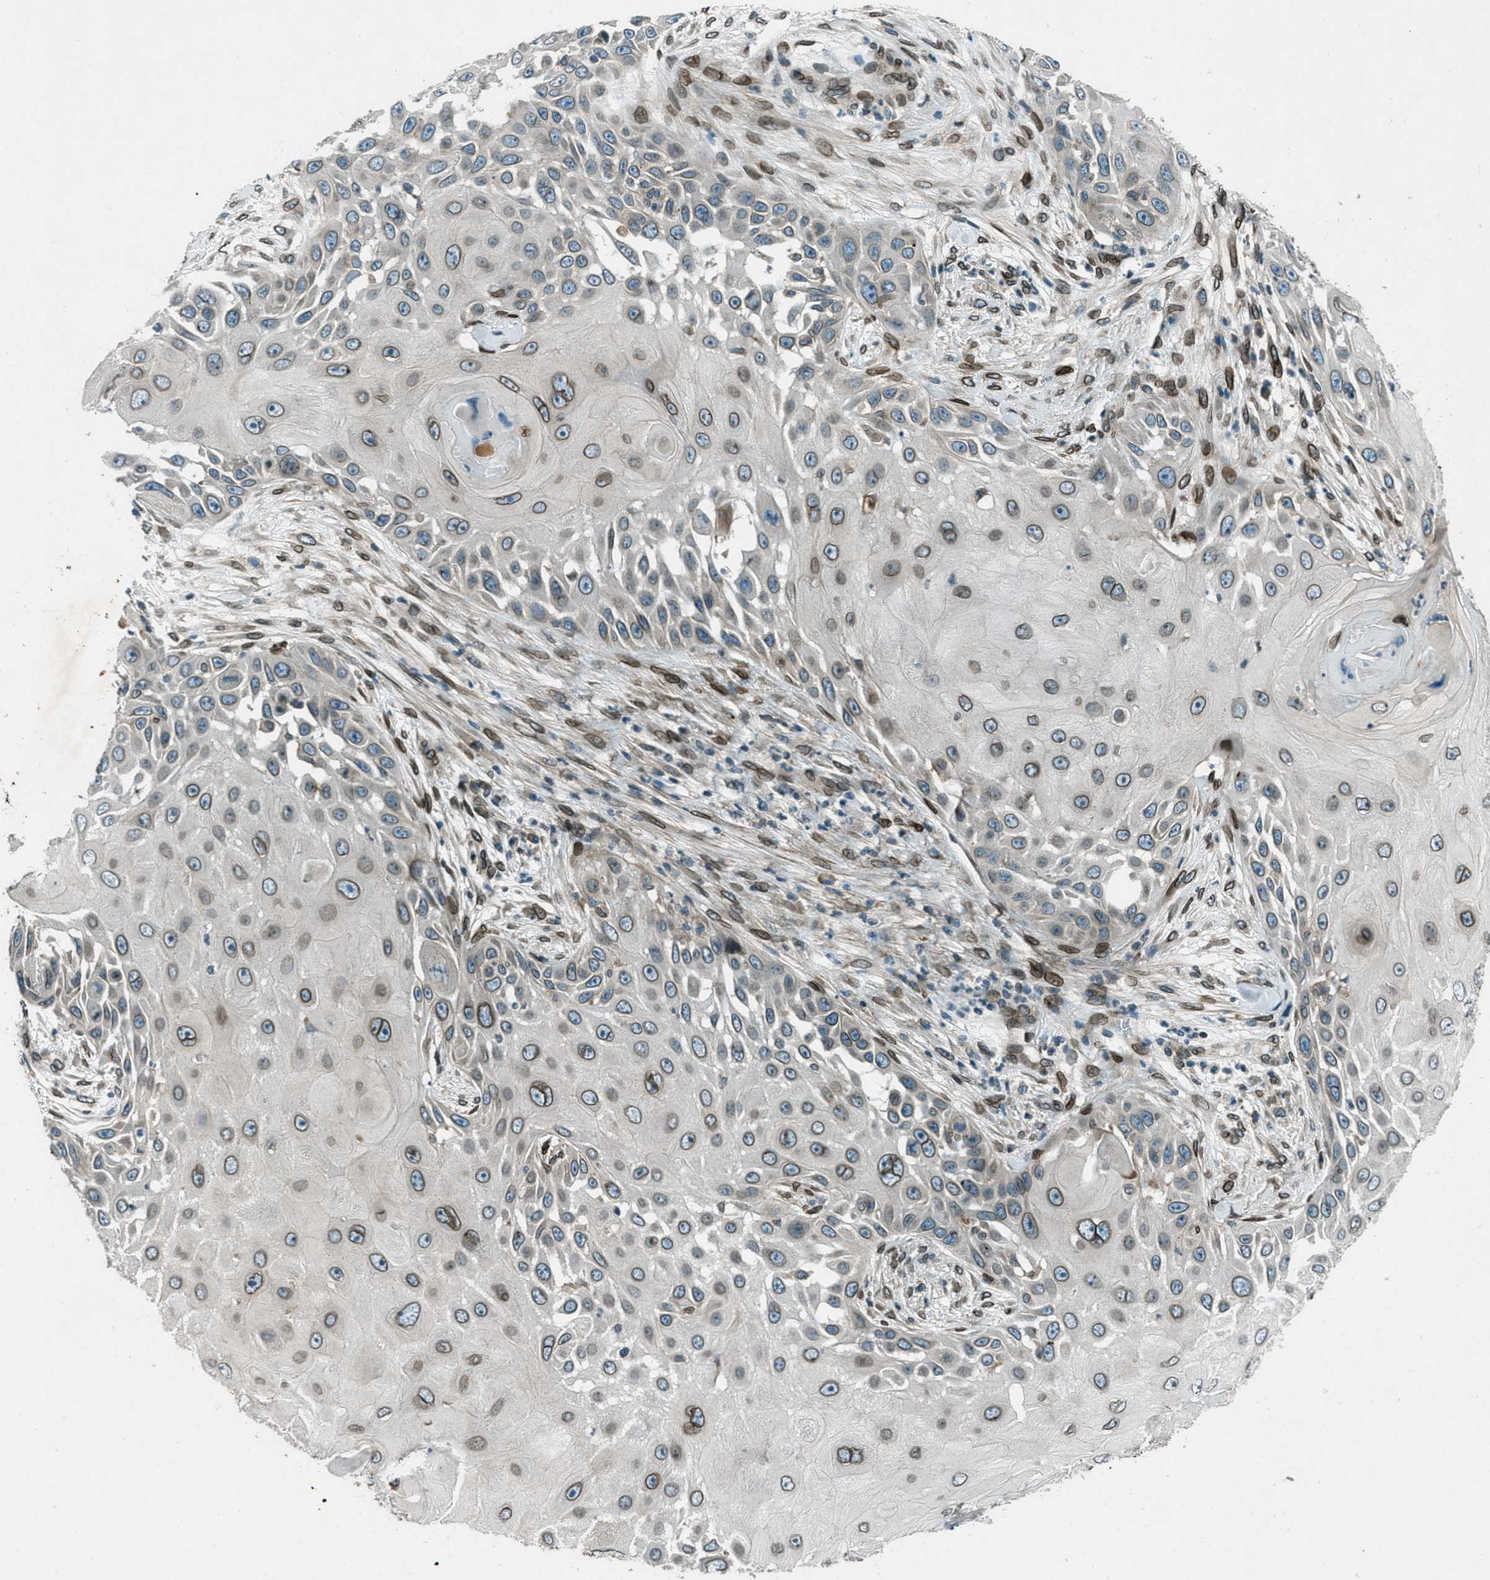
{"staining": {"intensity": "moderate", "quantity": ">75%", "location": "cytoplasmic/membranous,nuclear"}, "tissue": "skin cancer", "cell_type": "Tumor cells", "image_type": "cancer", "snomed": [{"axis": "morphology", "description": "Squamous cell carcinoma, NOS"}, {"axis": "topography", "description": "Skin"}], "caption": "Skin cancer (squamous cell carcinoma) tissue exhibits moderate cytoplasmic/membranous and nuclear staining in about >75% of tumor cells", "gene": "LEMD2", "patient": {"sex": "female", "age": 44}}